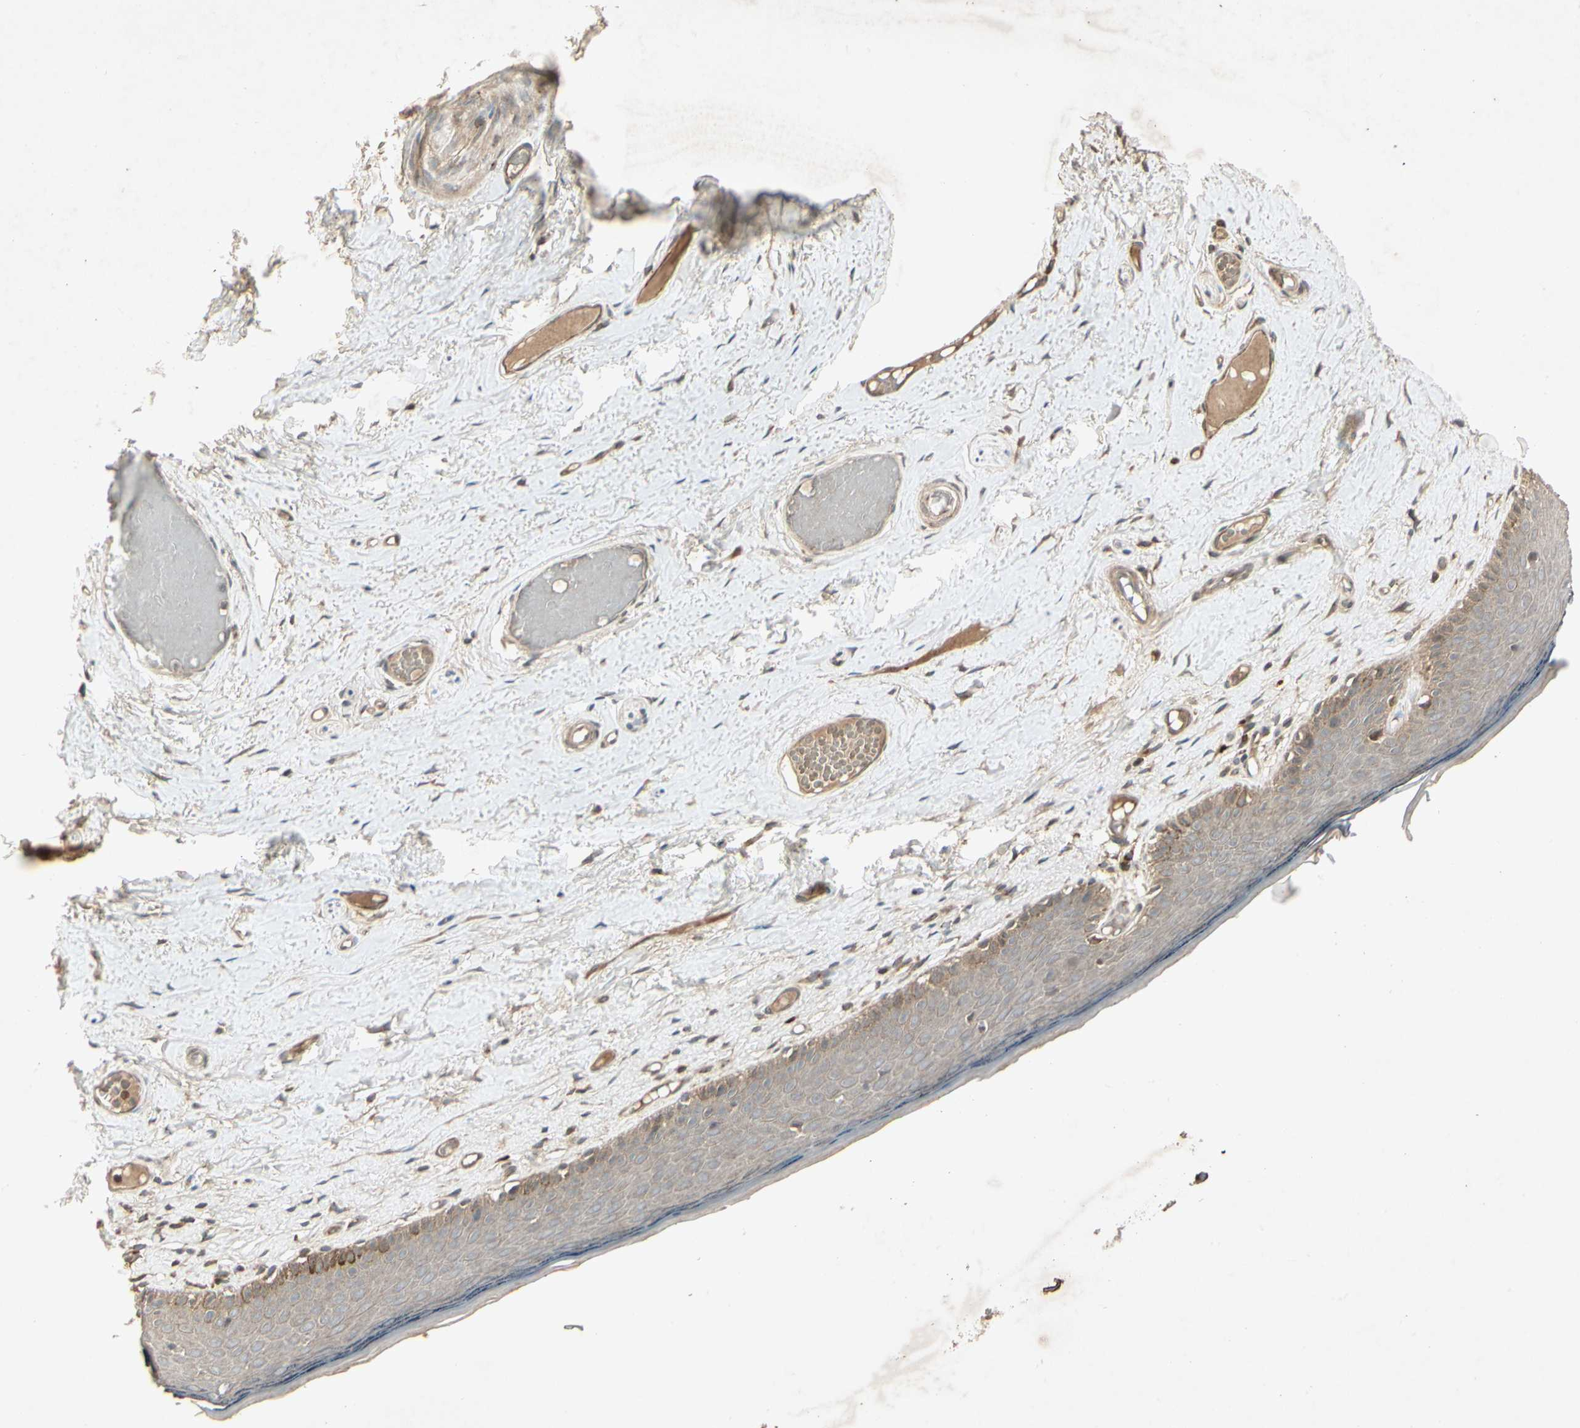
{"staining": {"intensity": "moderate", "quantity": "<25%", "location": "cytoplasmic/membranous"}, "tissue": "skin", "cell_type": "Epidermal cells", "image_type": "normal", "snomed": [{"axis": "morphology", "description": "Normal tissue, NOS"}, {"axis": "topography", "description": "Vulva"}], "caption": "Immunohistochemical staining of normal human skin displays low levels of moderate cytoplasmic/membranous positivity in about <25% of epidermal cells.", "gene": "TEK", "patient": {"sex": "female", "age": 54}}